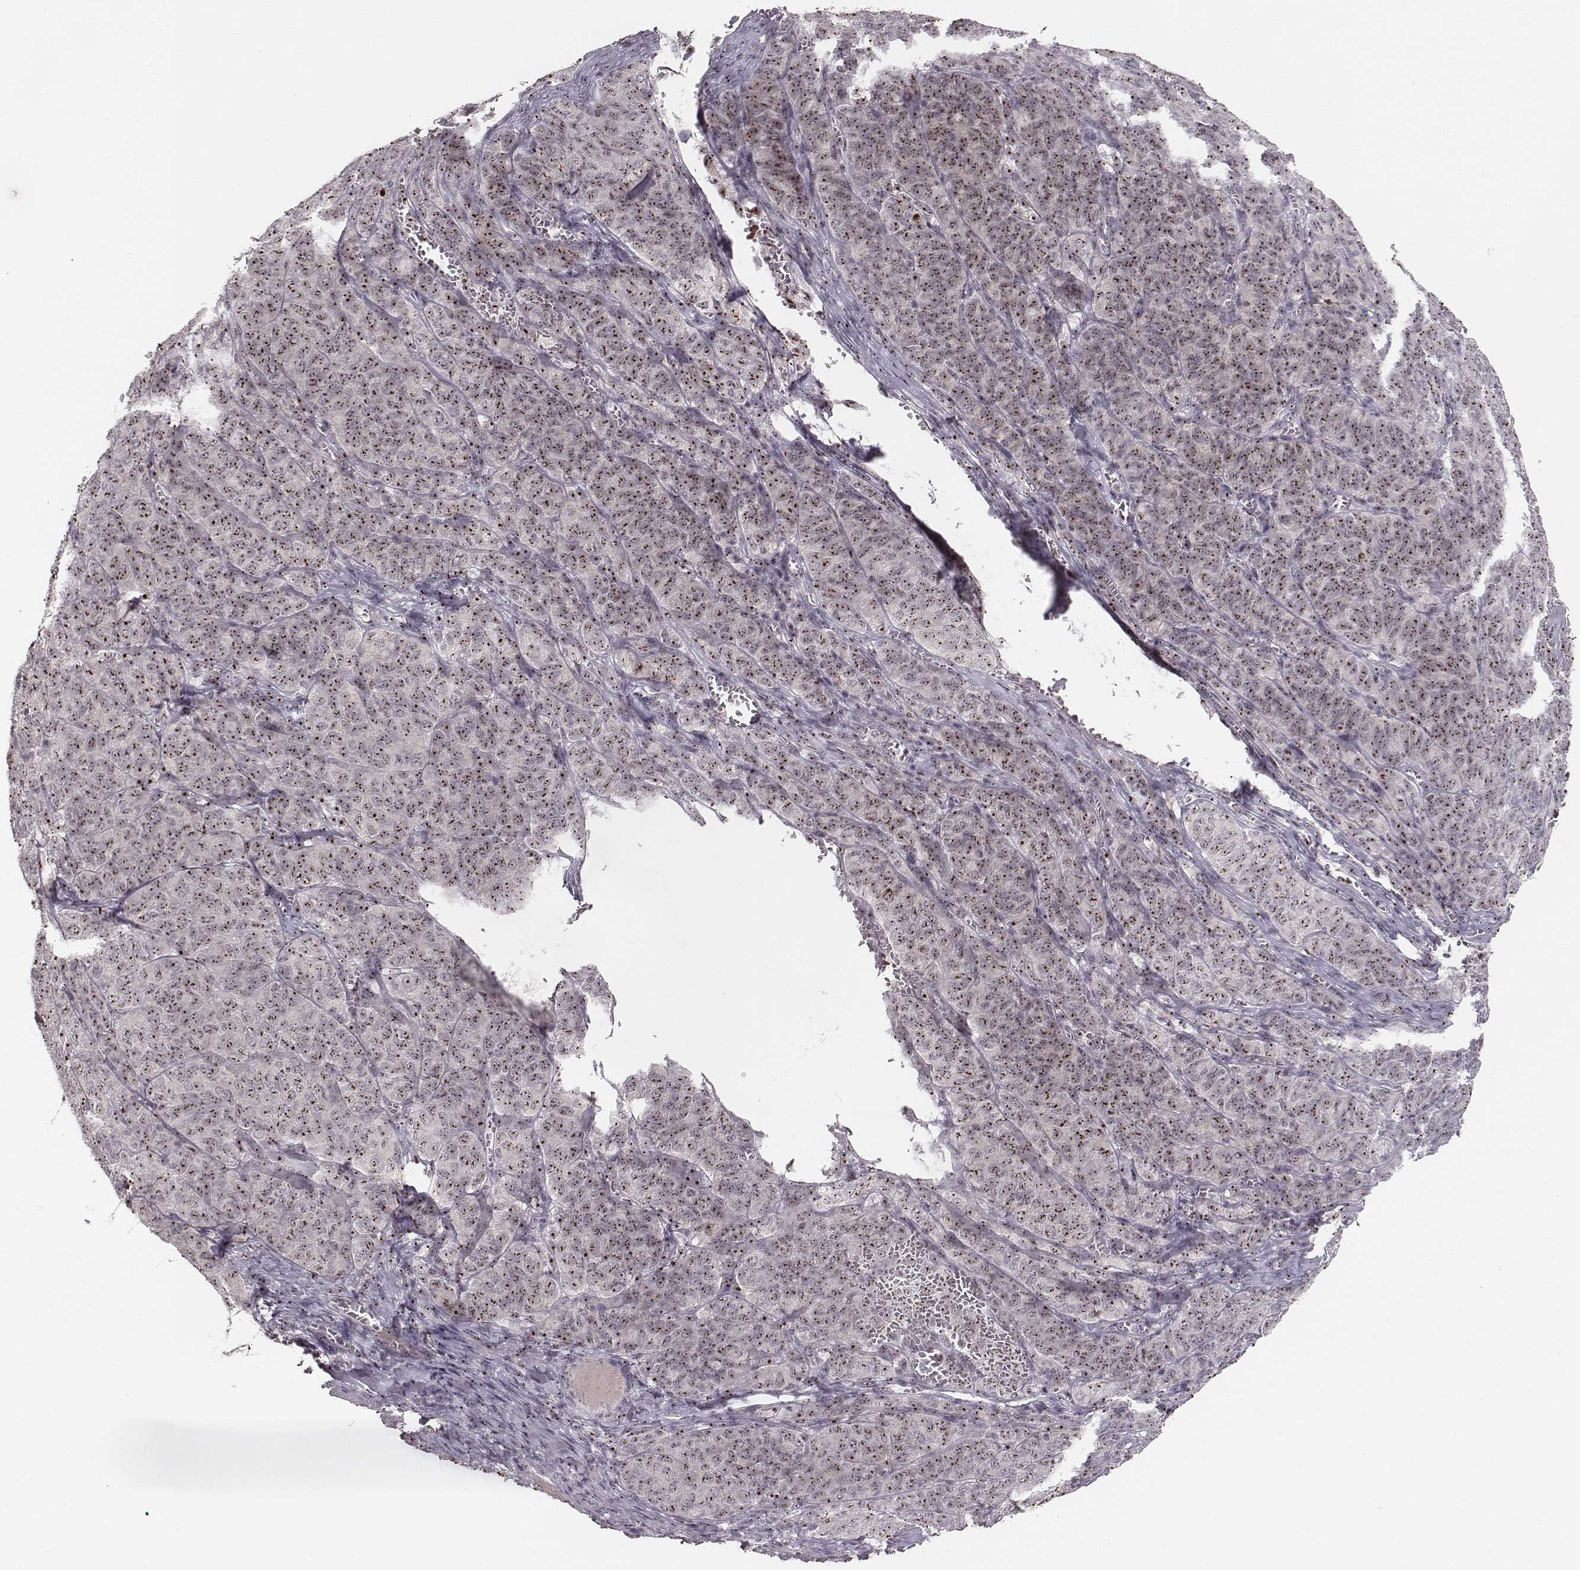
{"staining": {"intensity": "moderate", "quantity": ">75%", "location": "nuclear"}, "tissue": "ovarian cancer", "cell_type": "Tumor cells", "image_type": "cancer", "snomed": [{"axis": "morphology", "description": "Carcinoma, endometroid"}, {"axis": "topography", "description": "Ovary"}], "caption": "Tumor cells show medium levels of moderate nuclear staining in approximately >75% of cells in ovarian cancer (endometroid carcinoma).", "gene": "NOP56", "patient": {"sex": "female", "age": 80}}